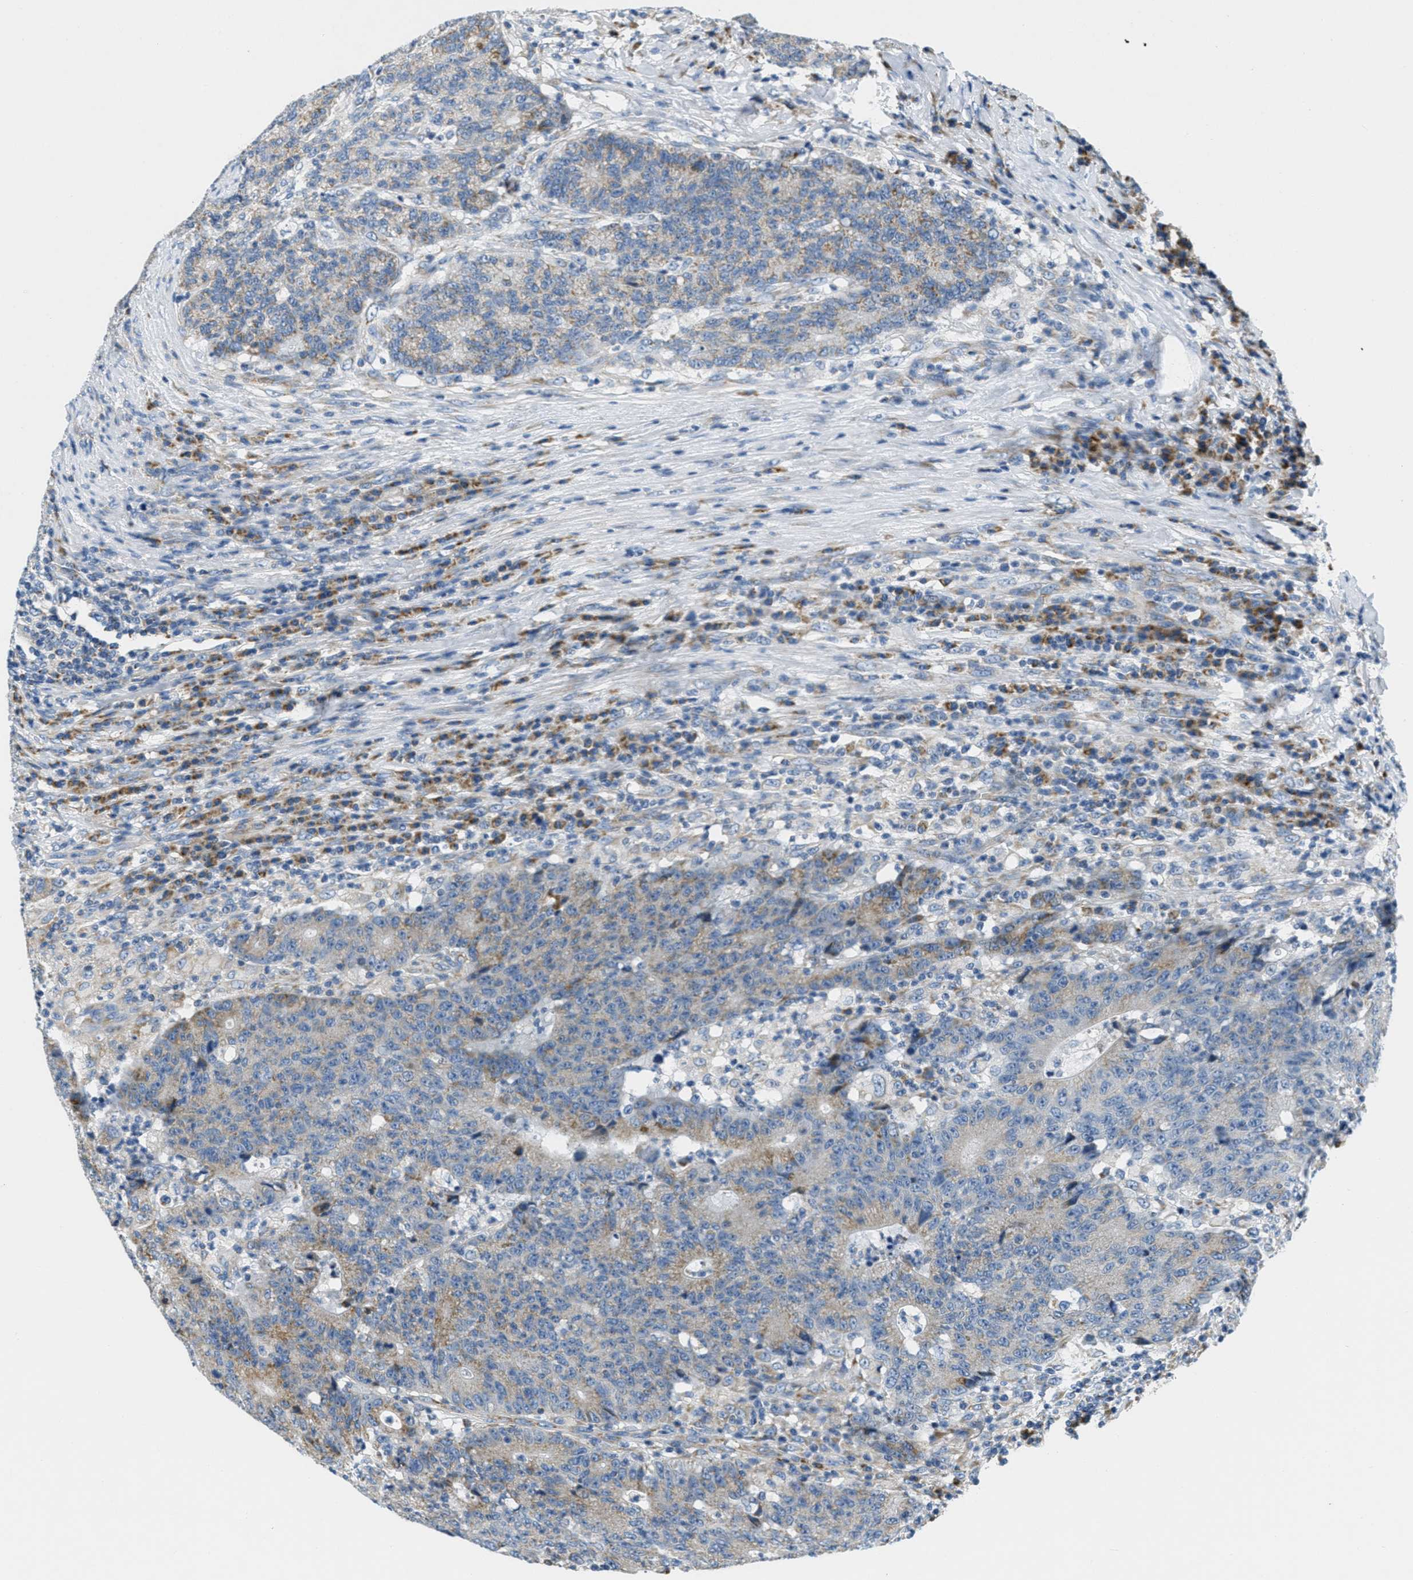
{"staining": {"intensity": "moderate", "quantity": "<25%", "location": "cytoplasmic/membranous"}, "tissue": "colorectal cancer", "cell_type": "Tumor cells", "image_type": "cancer", "snomed": [{"axis": "morphology", "description": "Normal tissue, NOS"}, {"axis": "morphology", "description": "Adenocarcinoma, NOS"}, {"axis": "topography", "description": "Colon"}], "caption": "A histopathology image of human colorectal cancer stained for a protein displays moderate cytoplasmic/membranous brown staining in tumor cells.", "gene": "CA4", "patient": {"sex": "female", "age": 75}}